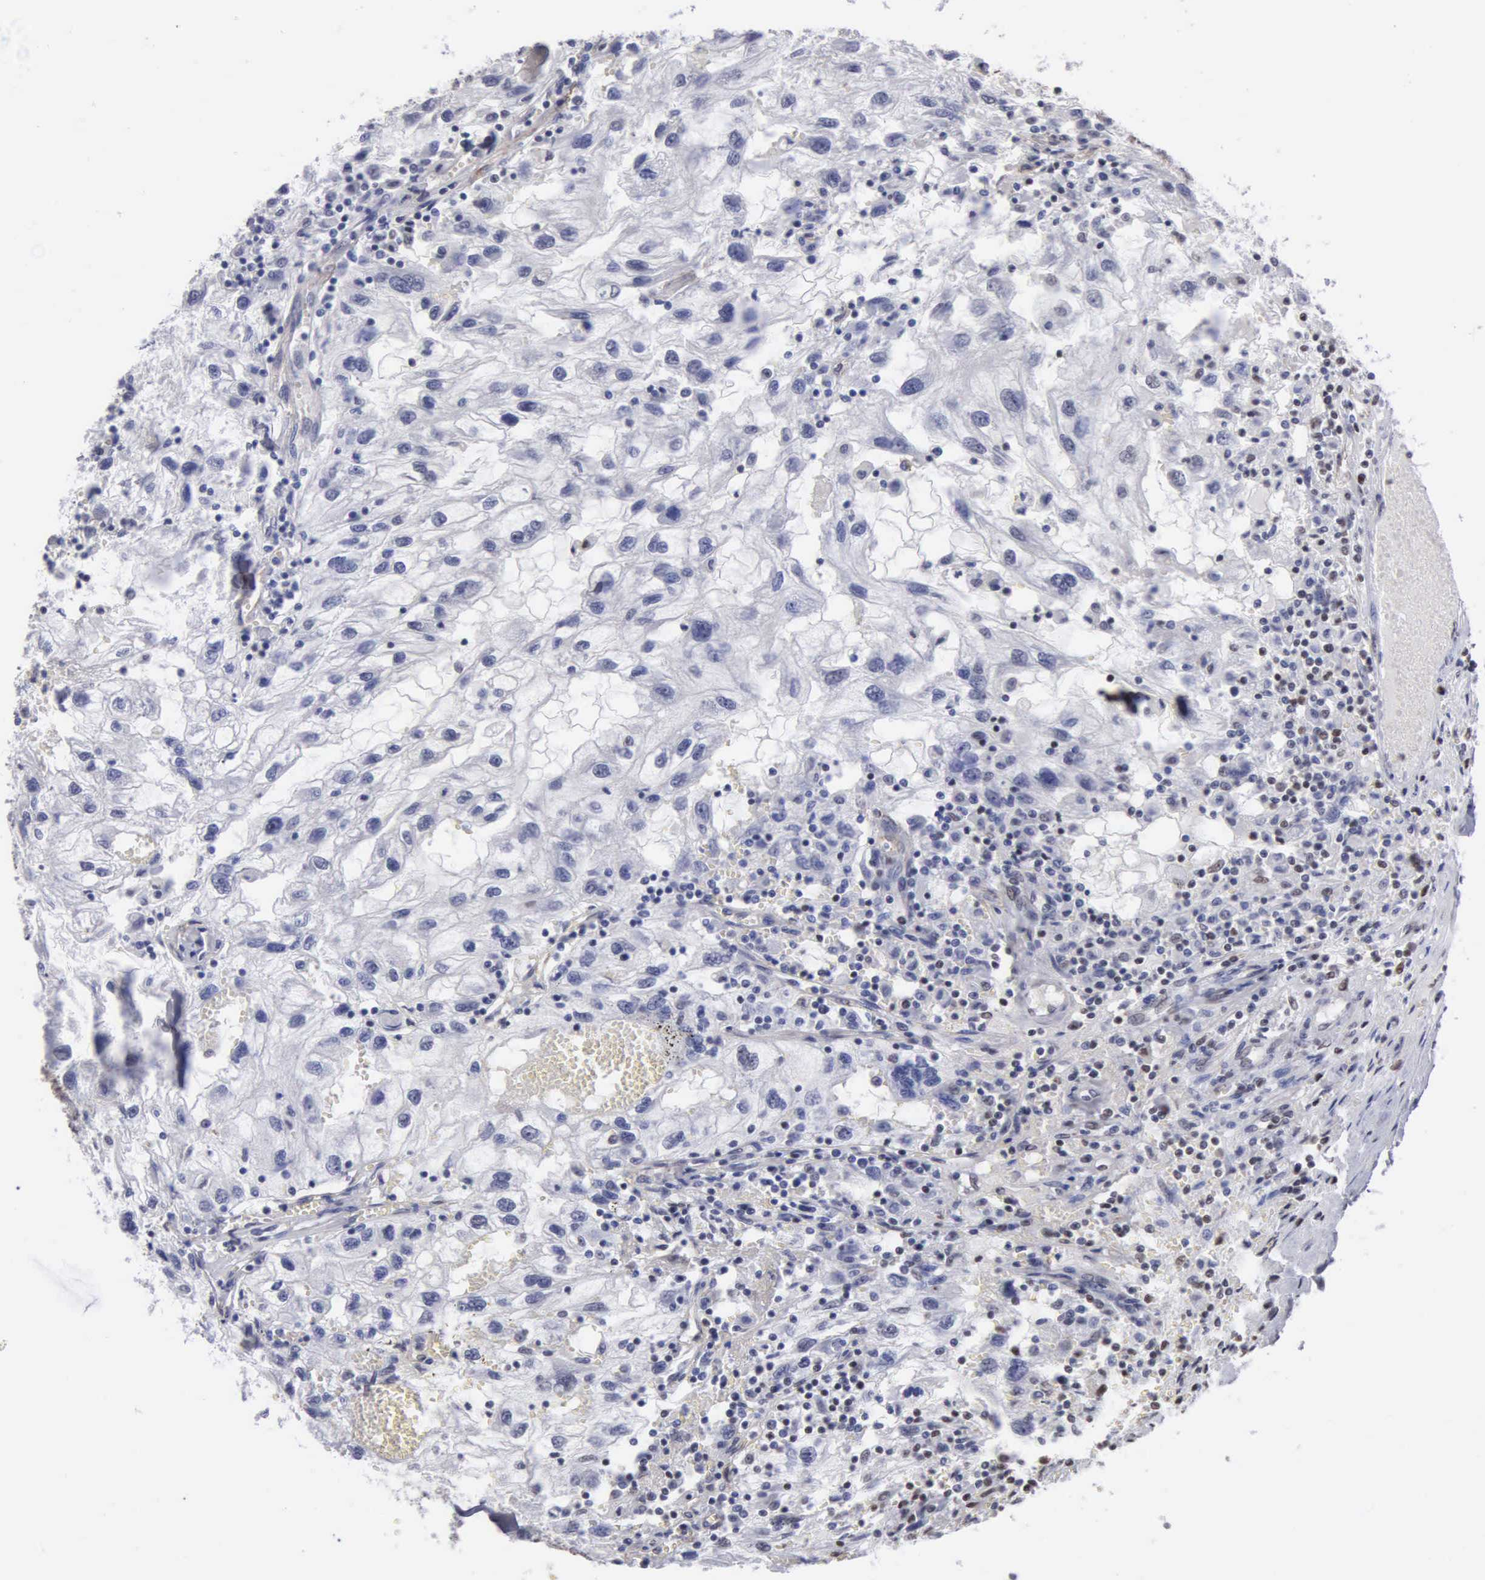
{"staining": {"intensity": "negative", "quantity": "none", "location": "none"}, "tissue": "renal cancer", "cell_type": "Tumor cells", "image_type": "cancer", "snomed": [{"axis": "morphology", "description": "Normal tissue, NOS"}, {"axis": "morphology", "description": "Adenocarcinoma, NOS"}, {"axis": "topography", "description": "Kidney"}], "caption": "DAB (3,3'-diaminobenzidine) immunohistochemical staining of human renal cancer demonstrates no significant staining in tumor cells. Brightfield microscopy of IHC stained with DAB (brown) and hematoxylin (blue), captured at high magnification.", "gene": "CCNG1", "patient": {"sex": "male", "age": 71}}